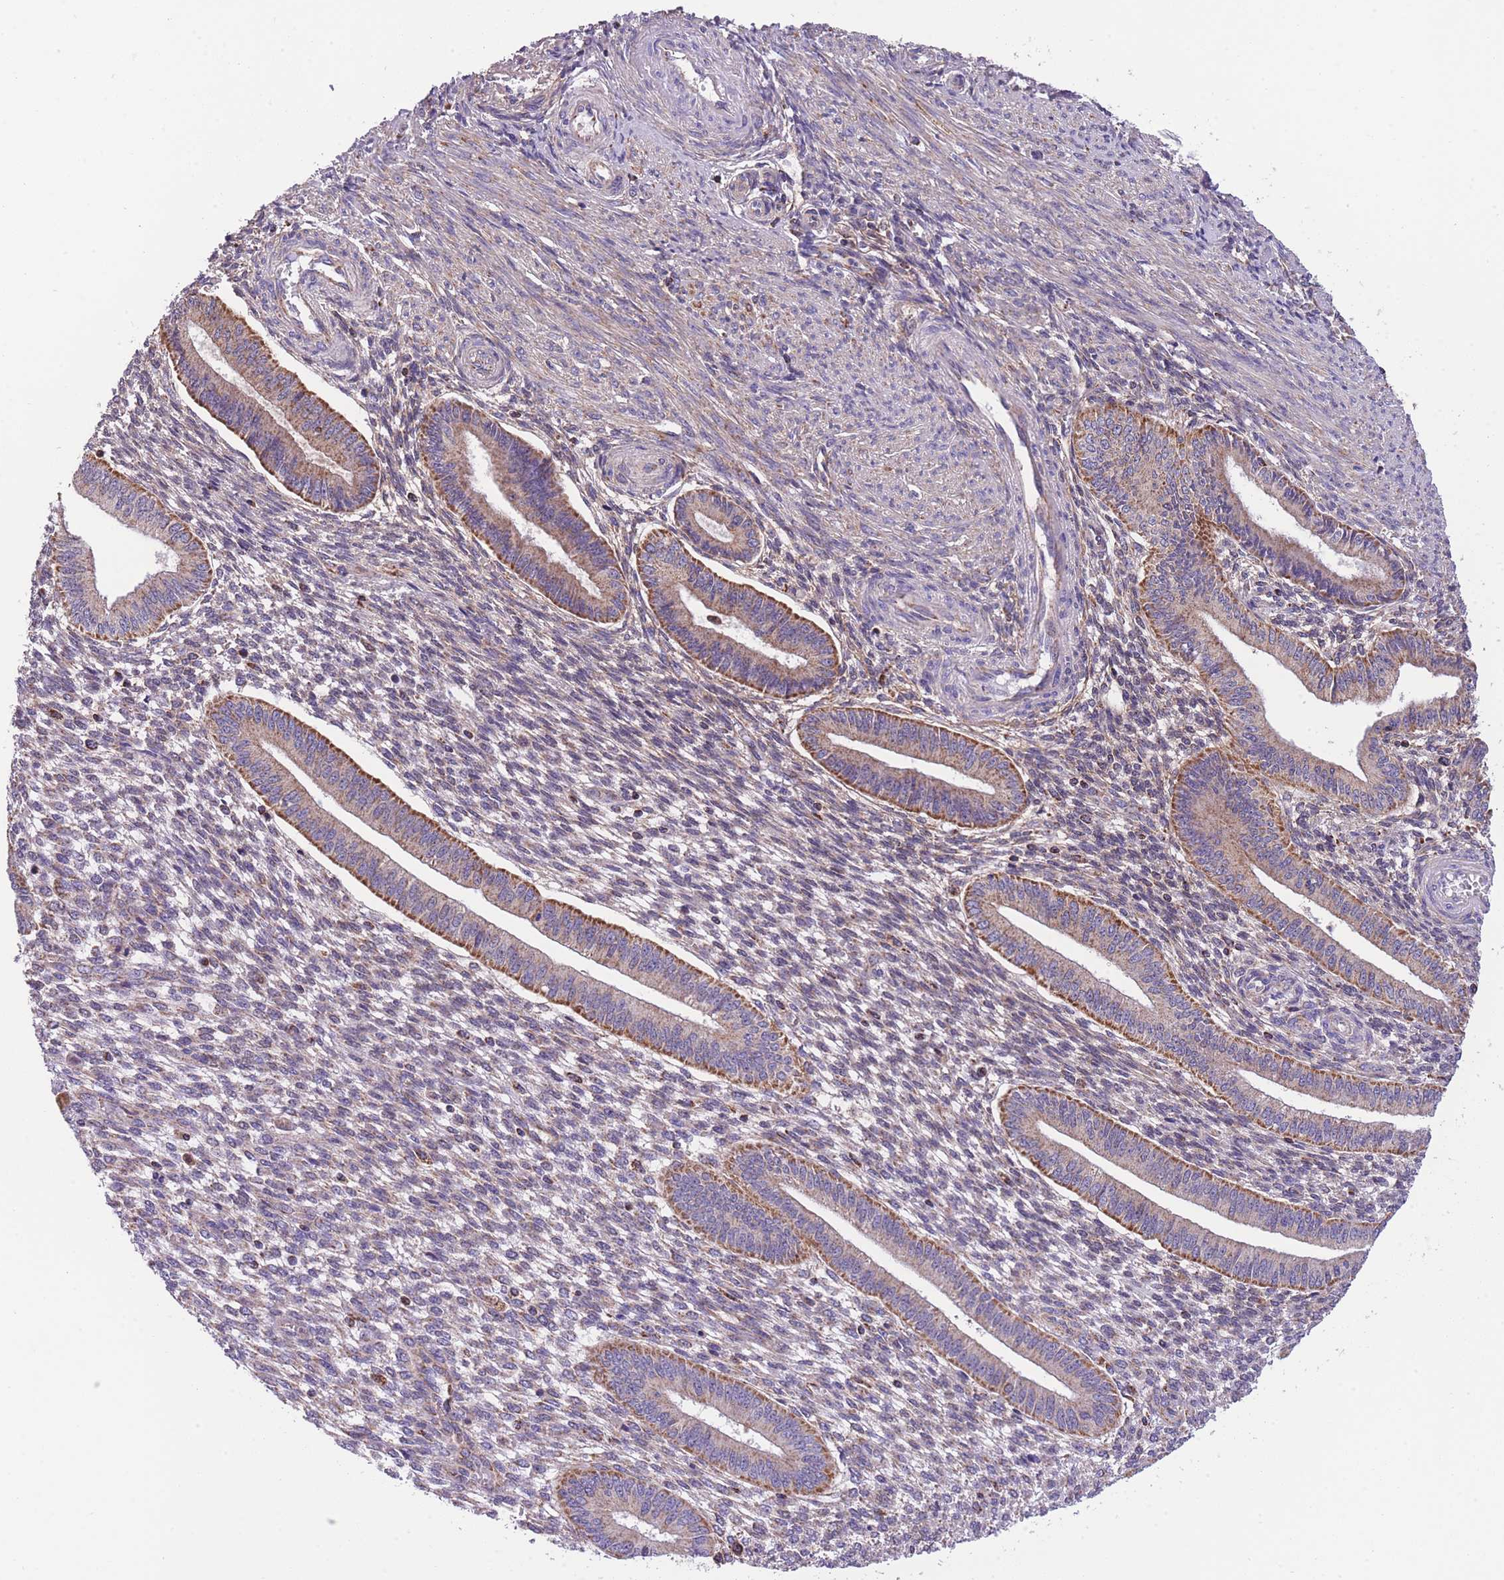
{"staining": {"intensity": "weak", "quantity": "25%-75%", "location": "cytoplasmic/membranous"}, "tissue": "endometrium", "cell_type": "Cells in endometrial stroma", "image_type": "normal", "snomed": [{"axis": "morphology", "description": "Normal tissue, NOS"}, {"axis": "topography", "description": "Endometrium"}], "caption": "Immunohistochemistry (IHC) (DAB) staining of normal human endometrium demonstrates weak cytoplasmic/membranous protein staining in approximately 25%-75% of cells in endometrial stroma.", "gene": "ST3GAL3", "patient": {"sex": "female", "age": 36}}